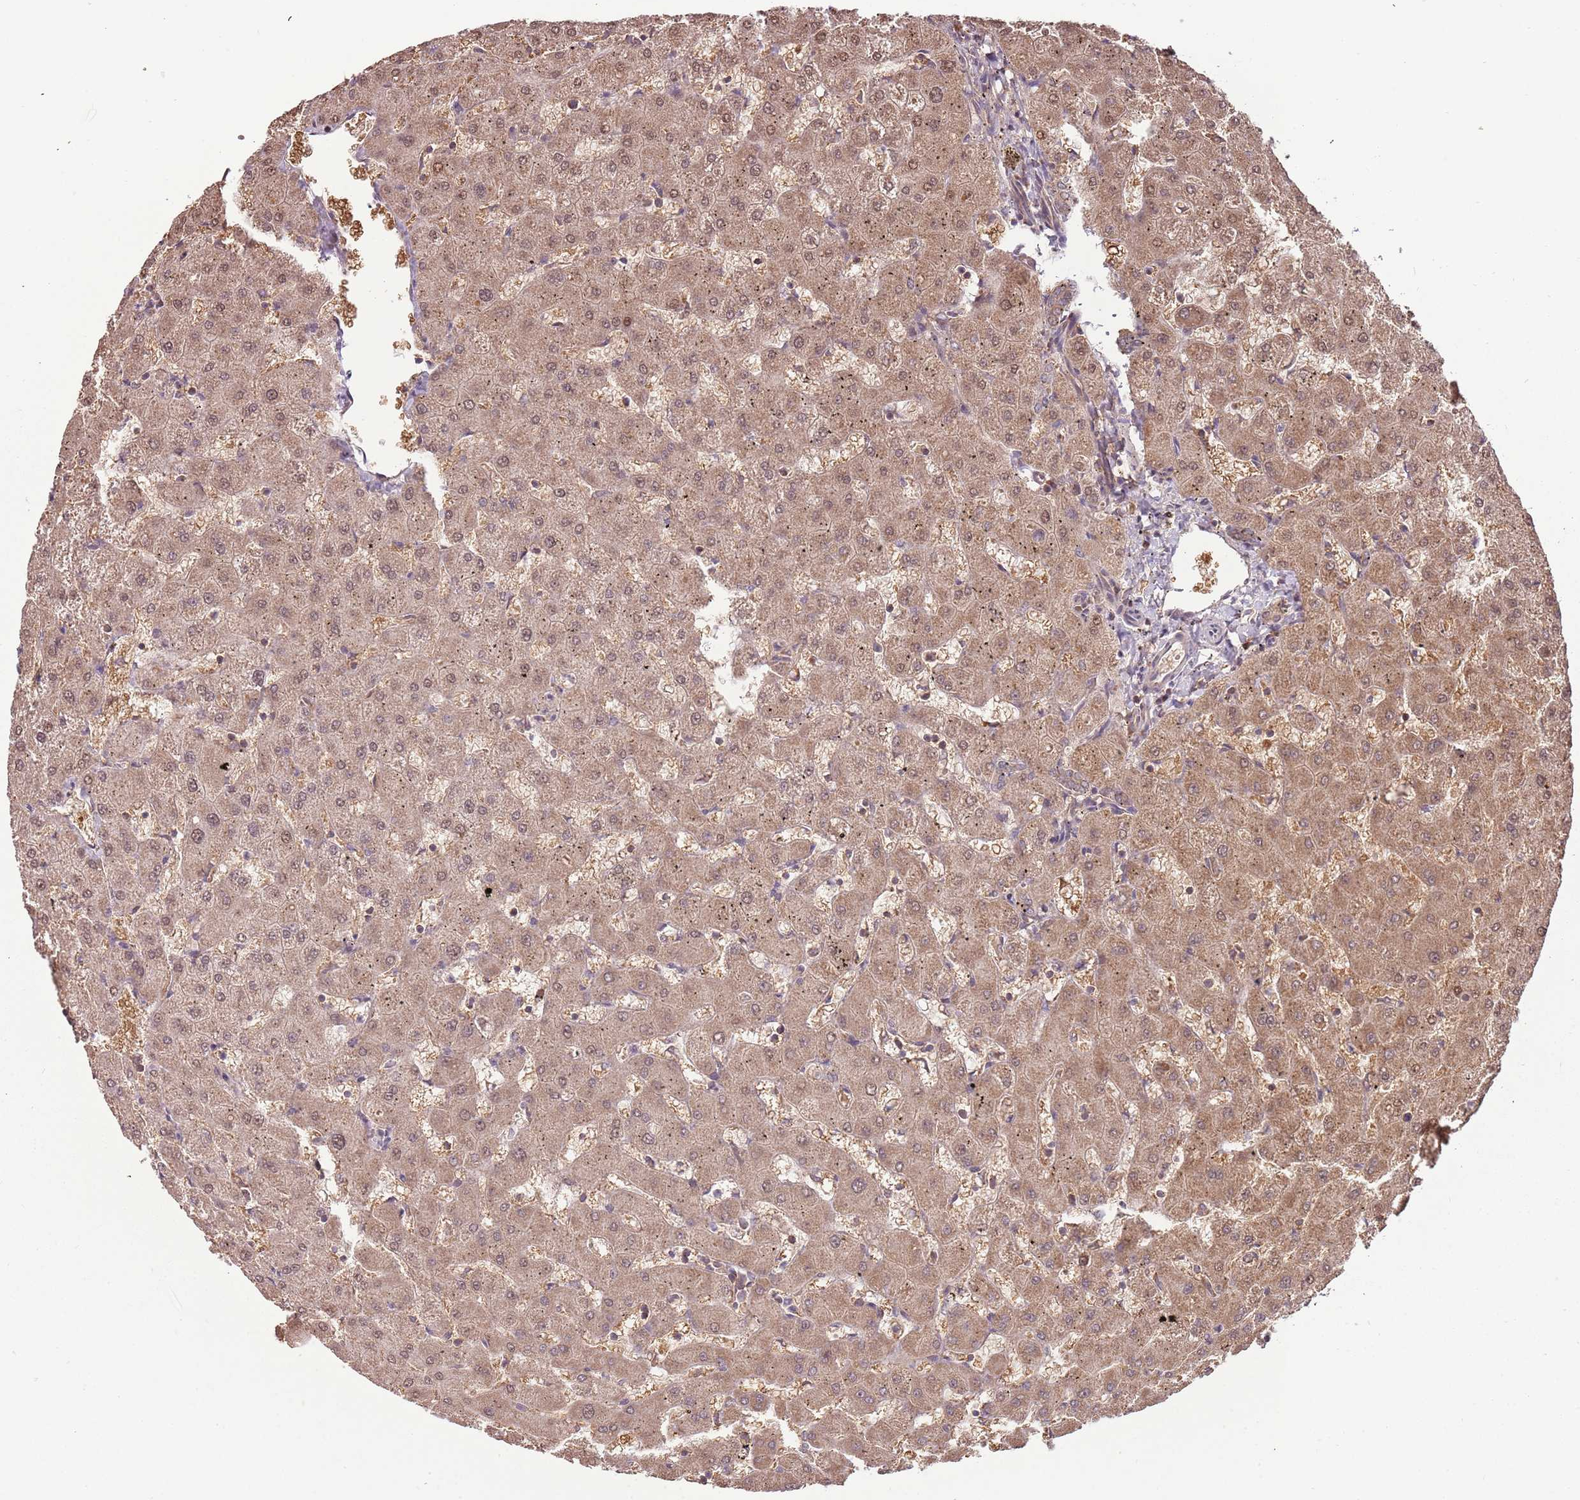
{"staining": {"intensity": "moderate", "quantity": ">75%", "location": "cytoplasmic/membranous,nuclear"}, "tissue": "liver", "cell_type": "Cholangiocytes", "image_type": "normal", "snomed": [{"axis": "morphology", "description": "Normal tissue, NOS"}, {"axis": "topography", "description": "Liver"}], "caption": "This histopathology image shows benign liver stained with IHC to label a protein in brown. The cytoplasmic/membranous,nuclear of cholangiocytes show moderate positivity for the protein. Nuclei are counter-stained blue.", "gene": "IL17RD", "patient": {"sex": "female", "age": 63}}